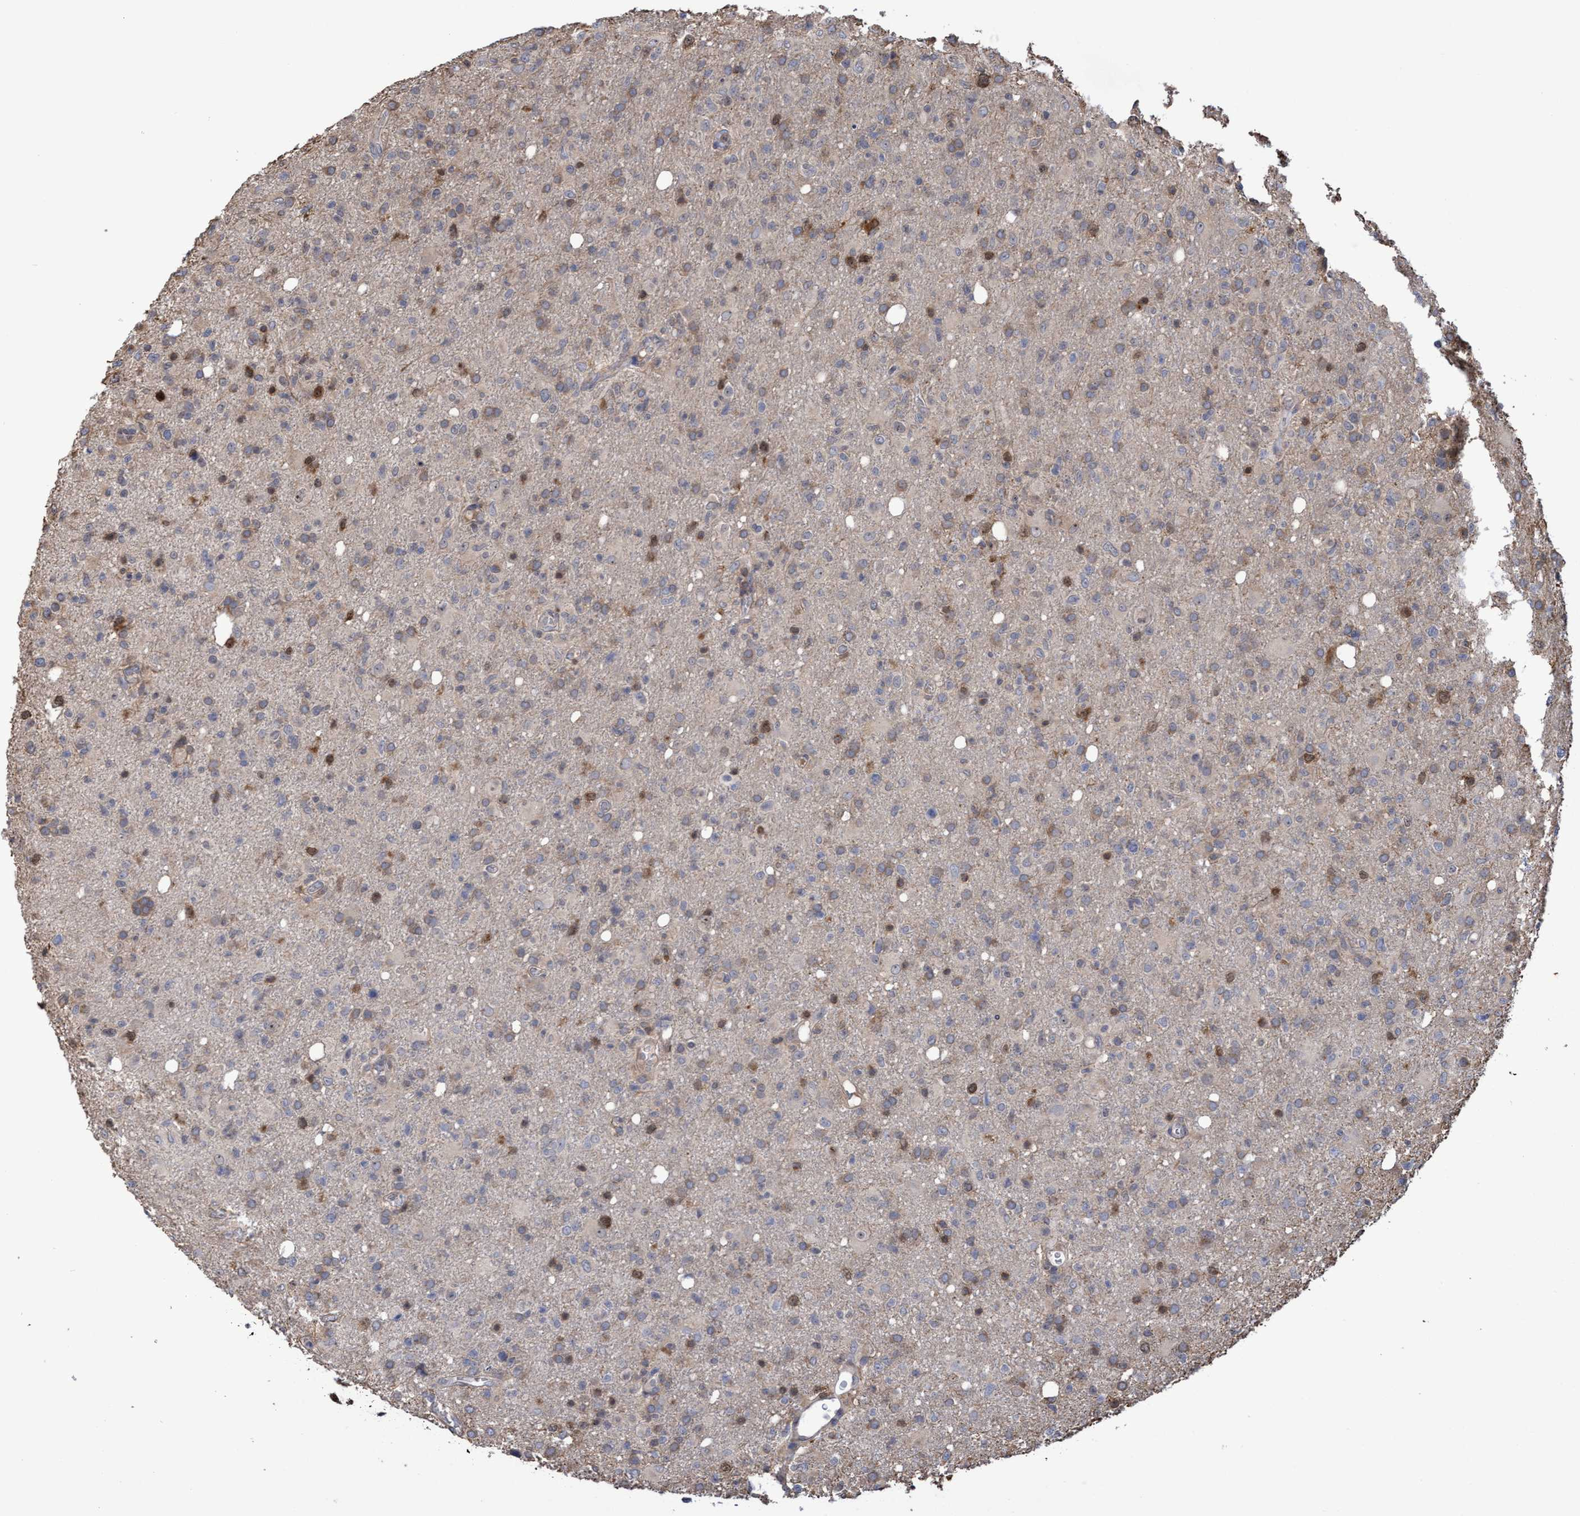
{"staining": {"intensity": "moderate", "quantity": "<25%", "location": "cytoplasmic/membranous,nuclear"}, "tissue": "glioma", "cell_type": "Tumor cells", "image_type": "cancer", "snomed": [{"axis": "morphology", "description": "Glioma, malignant, High grade"}, {"axis": "topography", "description": "Brain"}], "caption": "Approximately <25% of tumor cells in human glioma exhibit moderate cytoplasmic/membranous and nuclear protein expression as visualized by brown immunohistochemical staining.", "gene": "SLBP", "patient": {"sex": "female", "age": 57}}